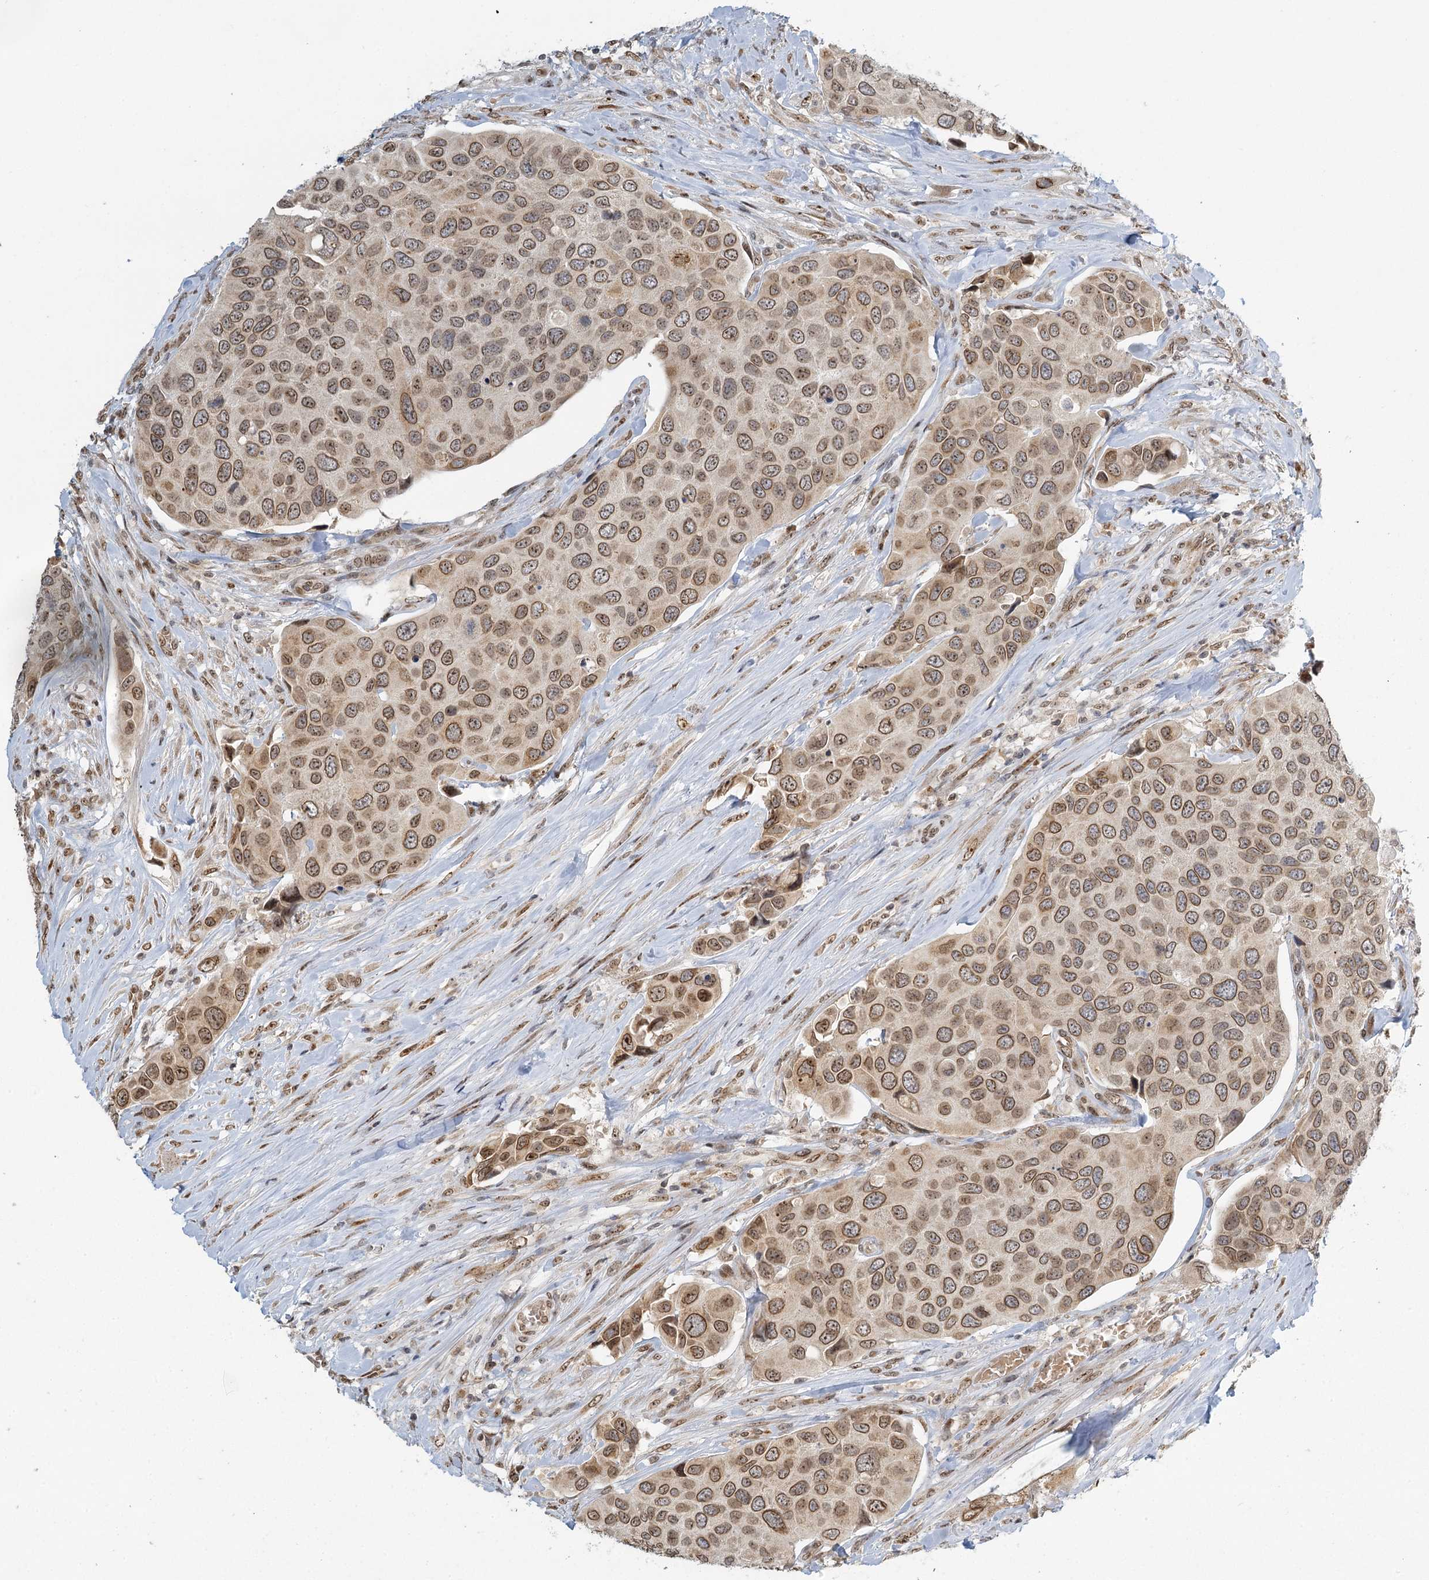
{"staining": {"intensity": "moderate", "quantity": ">75%", "location": "cytoplasmic/membranous,nuclear"}, "tissue": "urothelial cancer", "cell_type": "Tumor cells", "image_type": "cancer", "snomed": [{"axis": "morphology", "description": "Urothelial carcinoma, High grade"}, {"axis": "topography", "description": "Urinary bladder"}], "caption": "The image shows a brown stain indicating the presence of a protein in the cytoplasmic/membranous and nuclear of tumor cells in urothelial cancer. The staining is performed using DAB brown chromogen to label protein expression. The nuclei are counter-stained blue using hematoxylin.", "gene": "TREX1", "patient": {"sex": "male", "age": 74}}